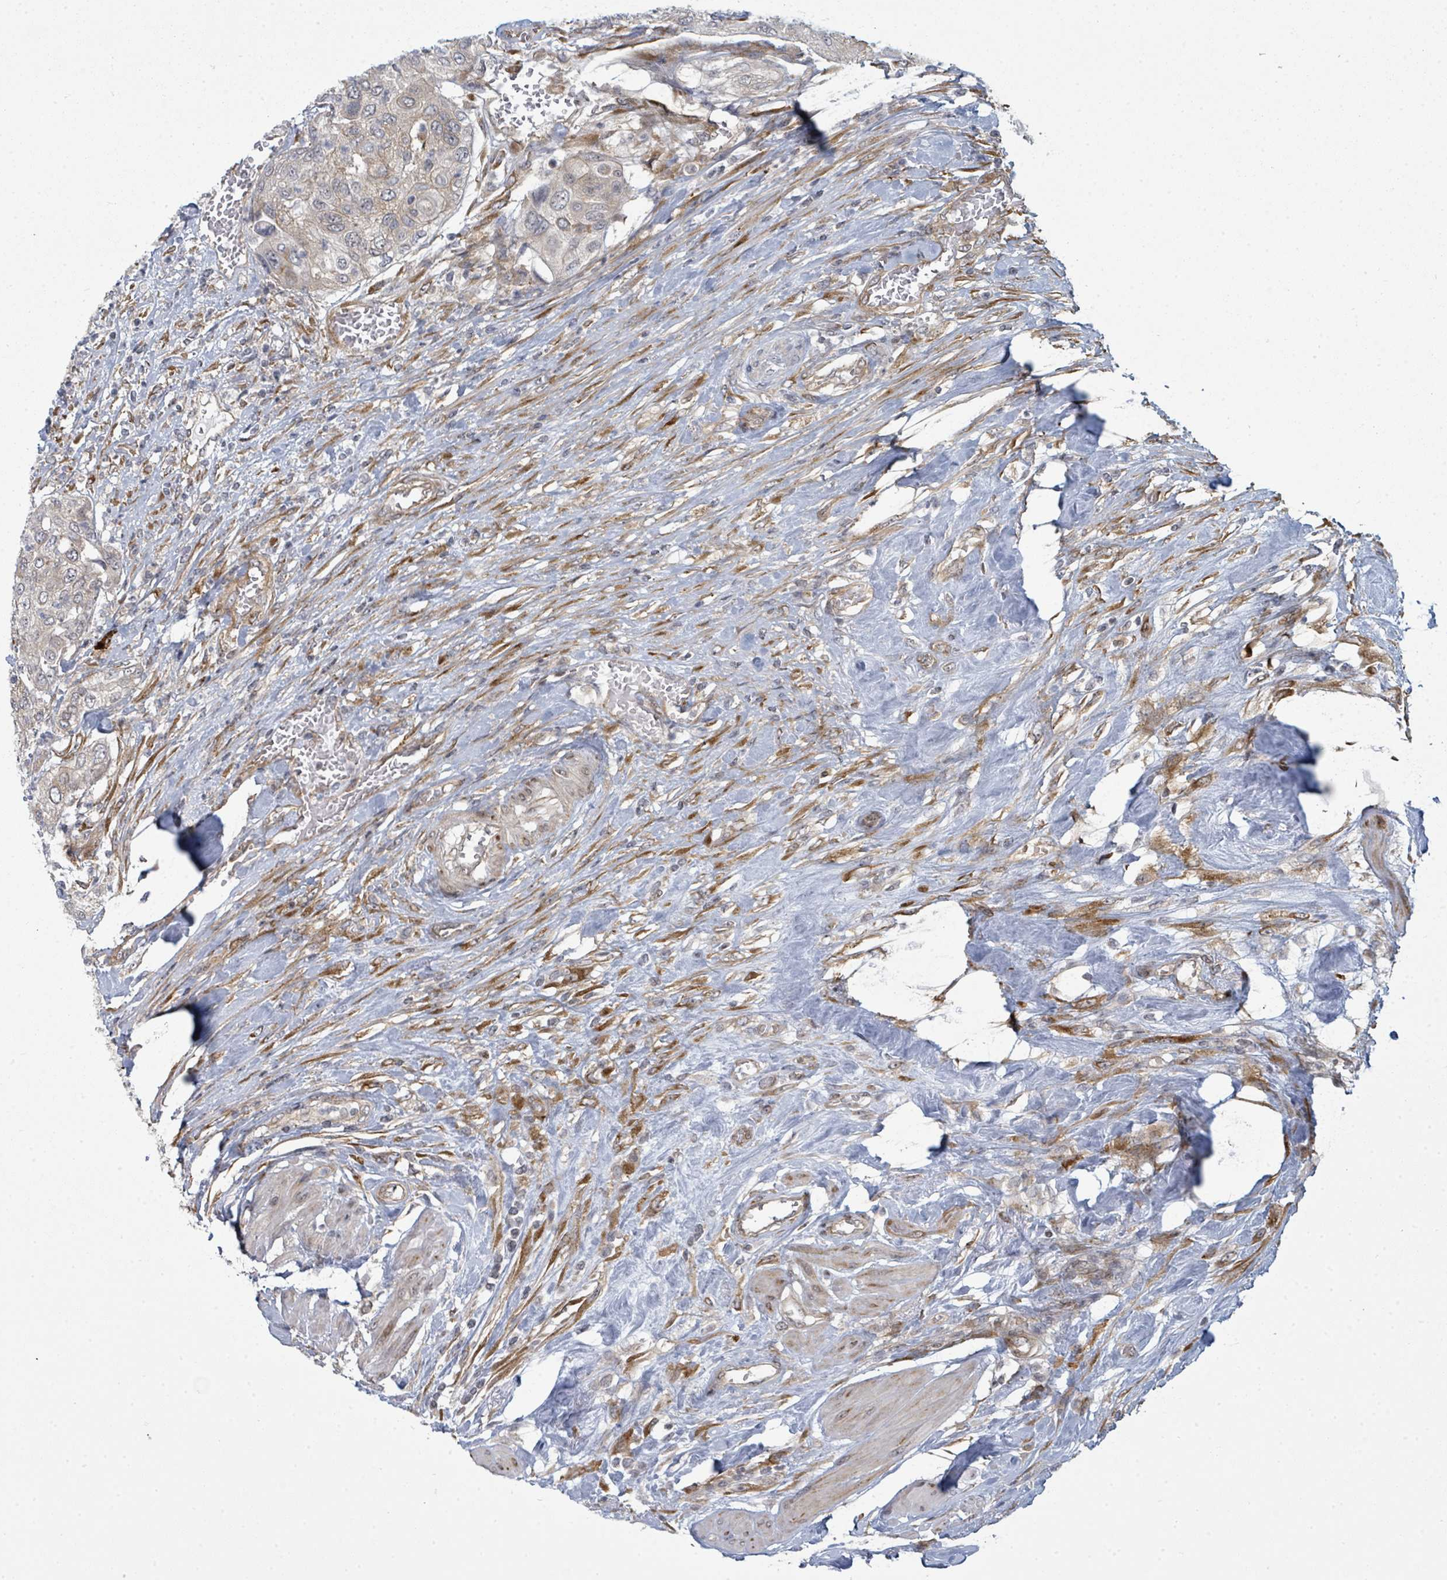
{"staining": {"intensity": "negative", "quantity": "none", "location": "none"}, "tissue": "urothelial cancer", "cell_type": "Tumor cells", "image_type": "cancer", "snomed": [{"axis": "morphology", "description": "Urothelial carcinoma, High grade"}, {"axis": "topography", "description": "Urinary bladder"}], "caption": "An immunohistochemistry histopathology image of urothelial carcinoma (high-grade) is shown. There is no staining in tumor cells of urothelial carcinoma (high-grade).", "gene": "PSMG2", "patient": {"sex": "female", "age": 79}}